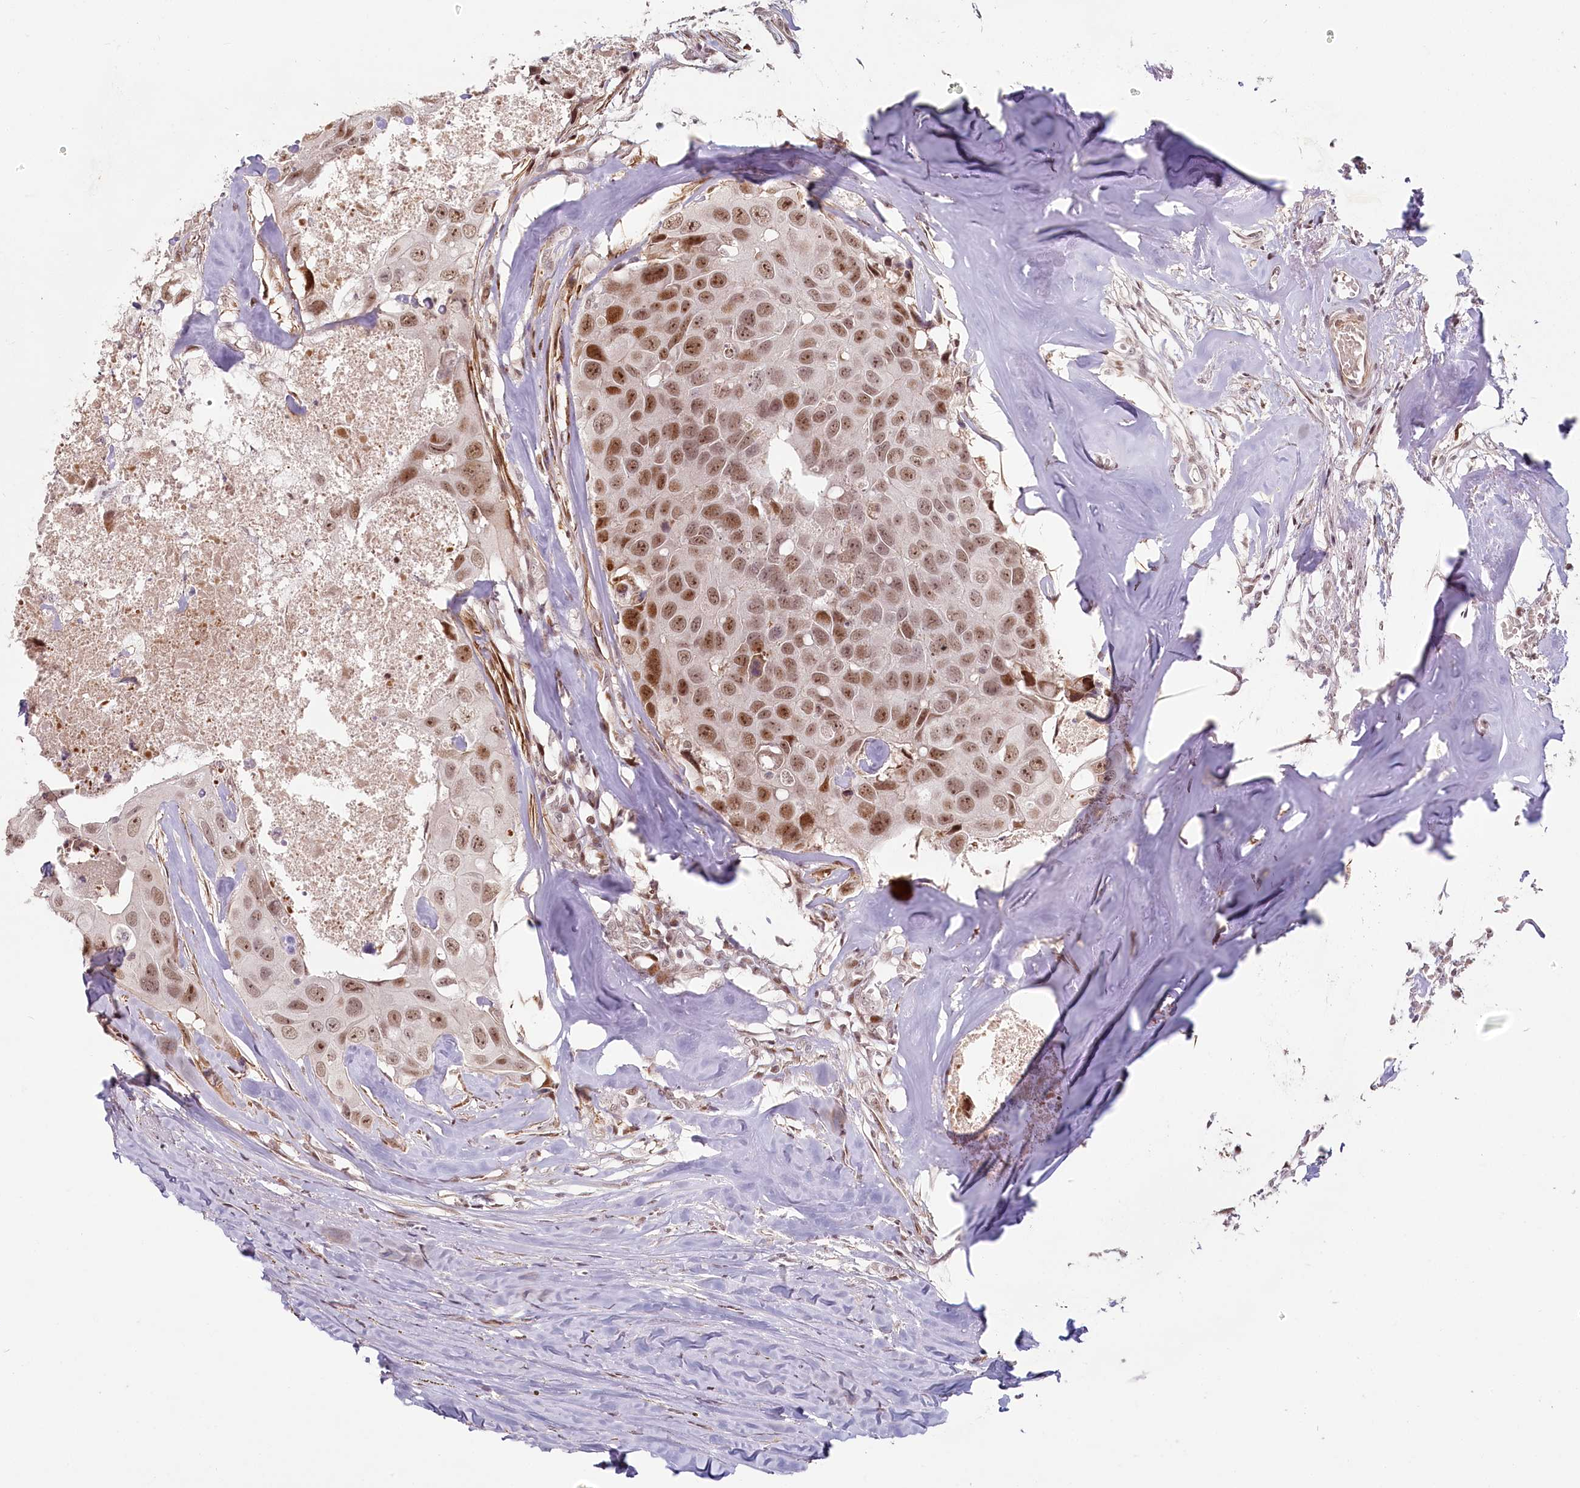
{"staining": {"intensity": "moderate", "quantity": "25%-75%", "location": "nuclear"}, "tissue": "head and neck cancer", "cell_type": "Tumor cells", "image_type": "cancer", "snomed": [{"axis": "morphology", "description": "Adenocarcinoma, NOS"}, {"axis": "morphology", "description": "Adenocarcinoma, metastatic, NOS"}, {"axis": "topography", "description": "Head-Neck"}], "caption": "Immunohistochemistry histopathology image of head and neck metastatic adenocarcinoma stained for a protein (brown), which exhibits medium levels of moderate nuclear positivity in about 25%-75% of tumor cells.", "gene": "FAM204A", "patient": {"sex": "male", "age": 75}}